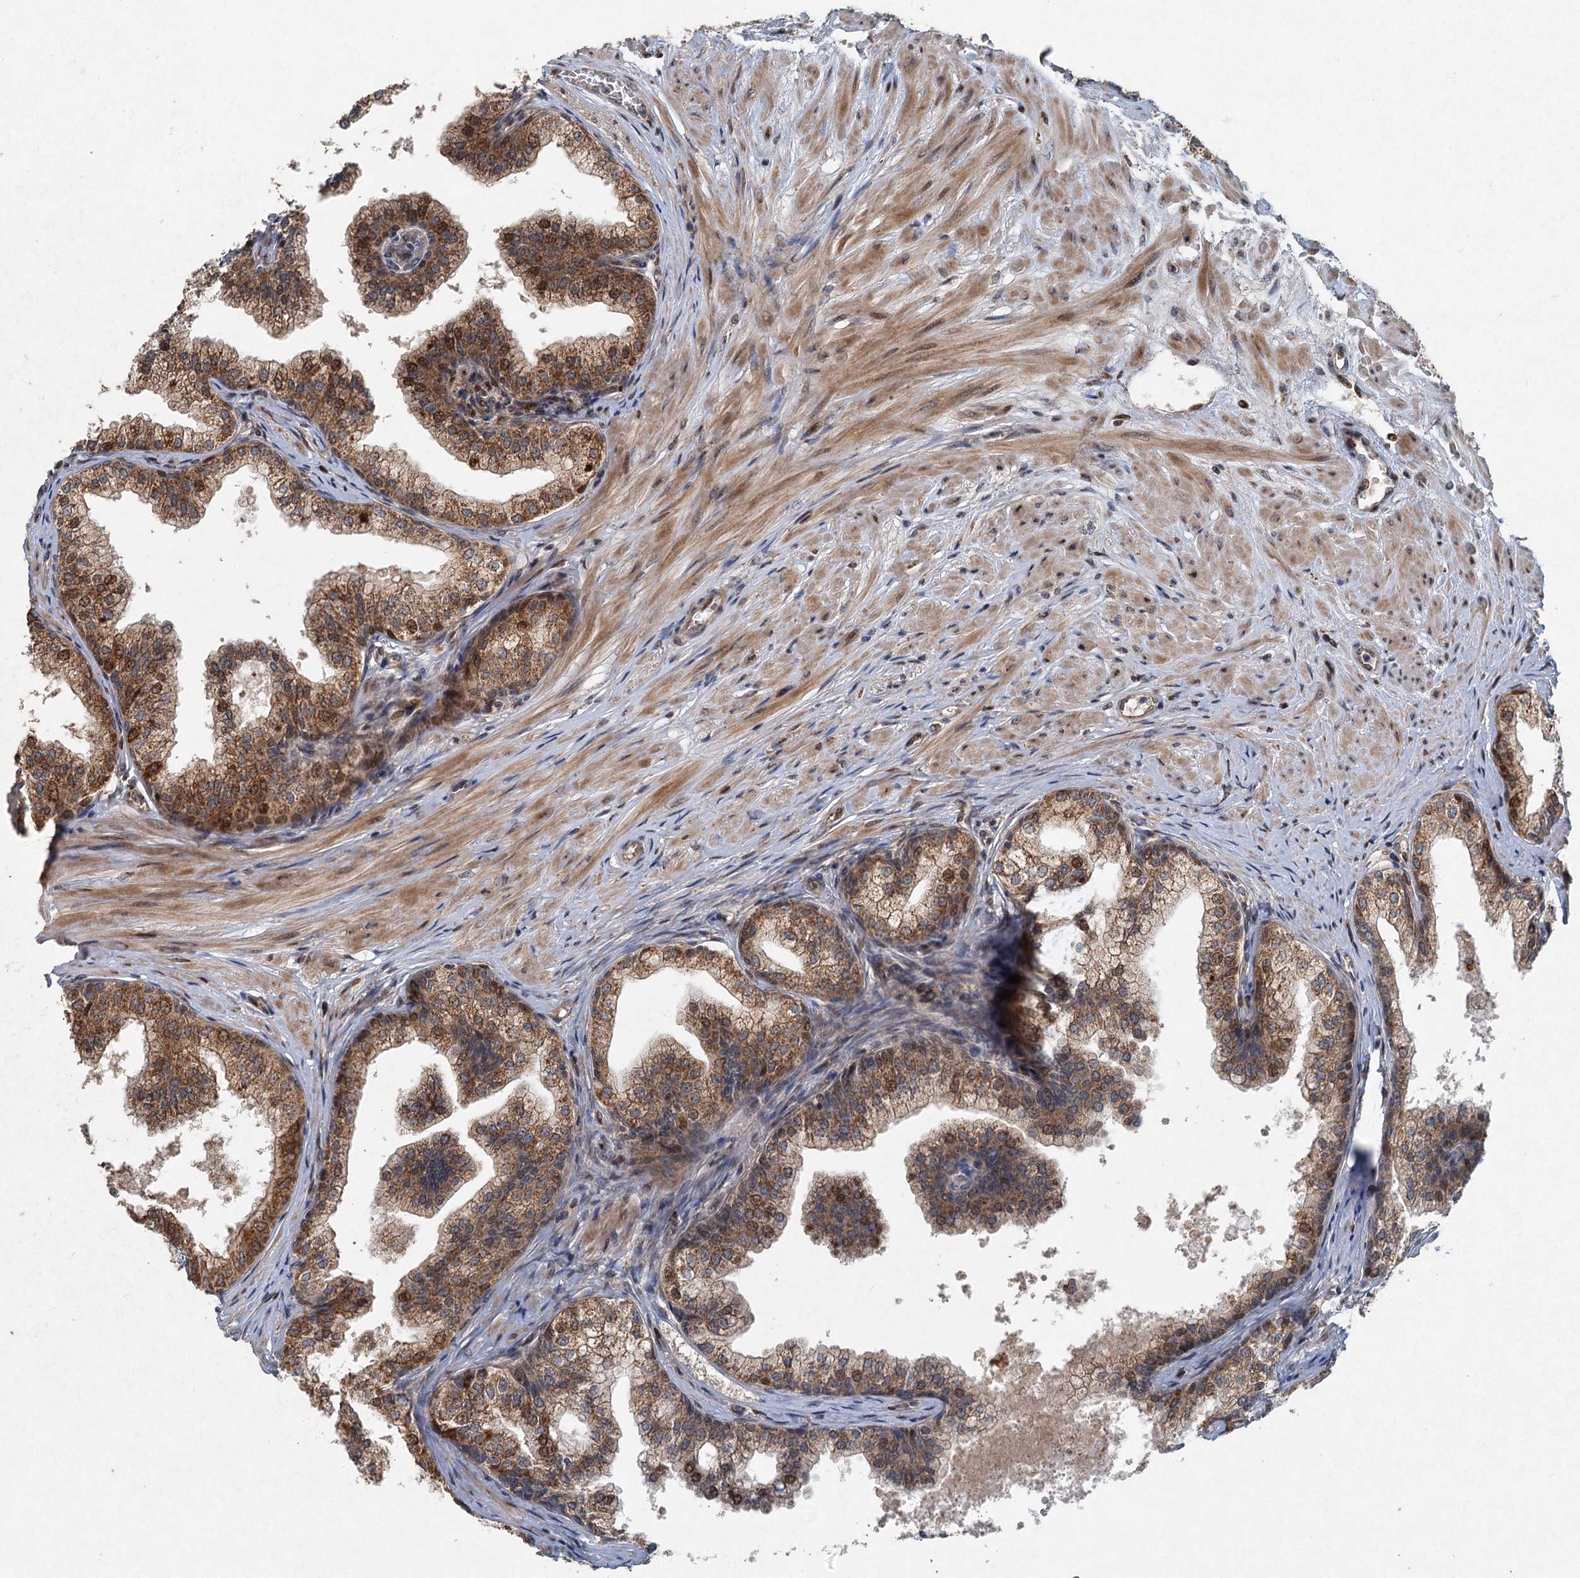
{"staining": {"intensity": "moderate", "quantity": ">75%", "location": "cytoplasmic/membranous,nuclear"}, "tissue": "prostate", "cell_type": "Glandular cells", "image_type": "normal", "snomed": [{"axis": "morphology", "description": "Normal tissue, NOS"}, {"axis": "topography", "description": "Prostate"}], "caption": "Immunohistochemistry (IHC) staining of unremarkable prostate, which reveals medium levels of moderate cytoplasmic/membranous,nuclear staining in about >75% of glandular cells indicating moderate cytoplasmic/membranous,nuclear protein expression. The staining was performed using DAB (brown) for protein detection and nuclei were counterstained in hematoxylin (blue).", "gene": "SRPX2", "patient": {"sex": "male", "age": 60}}